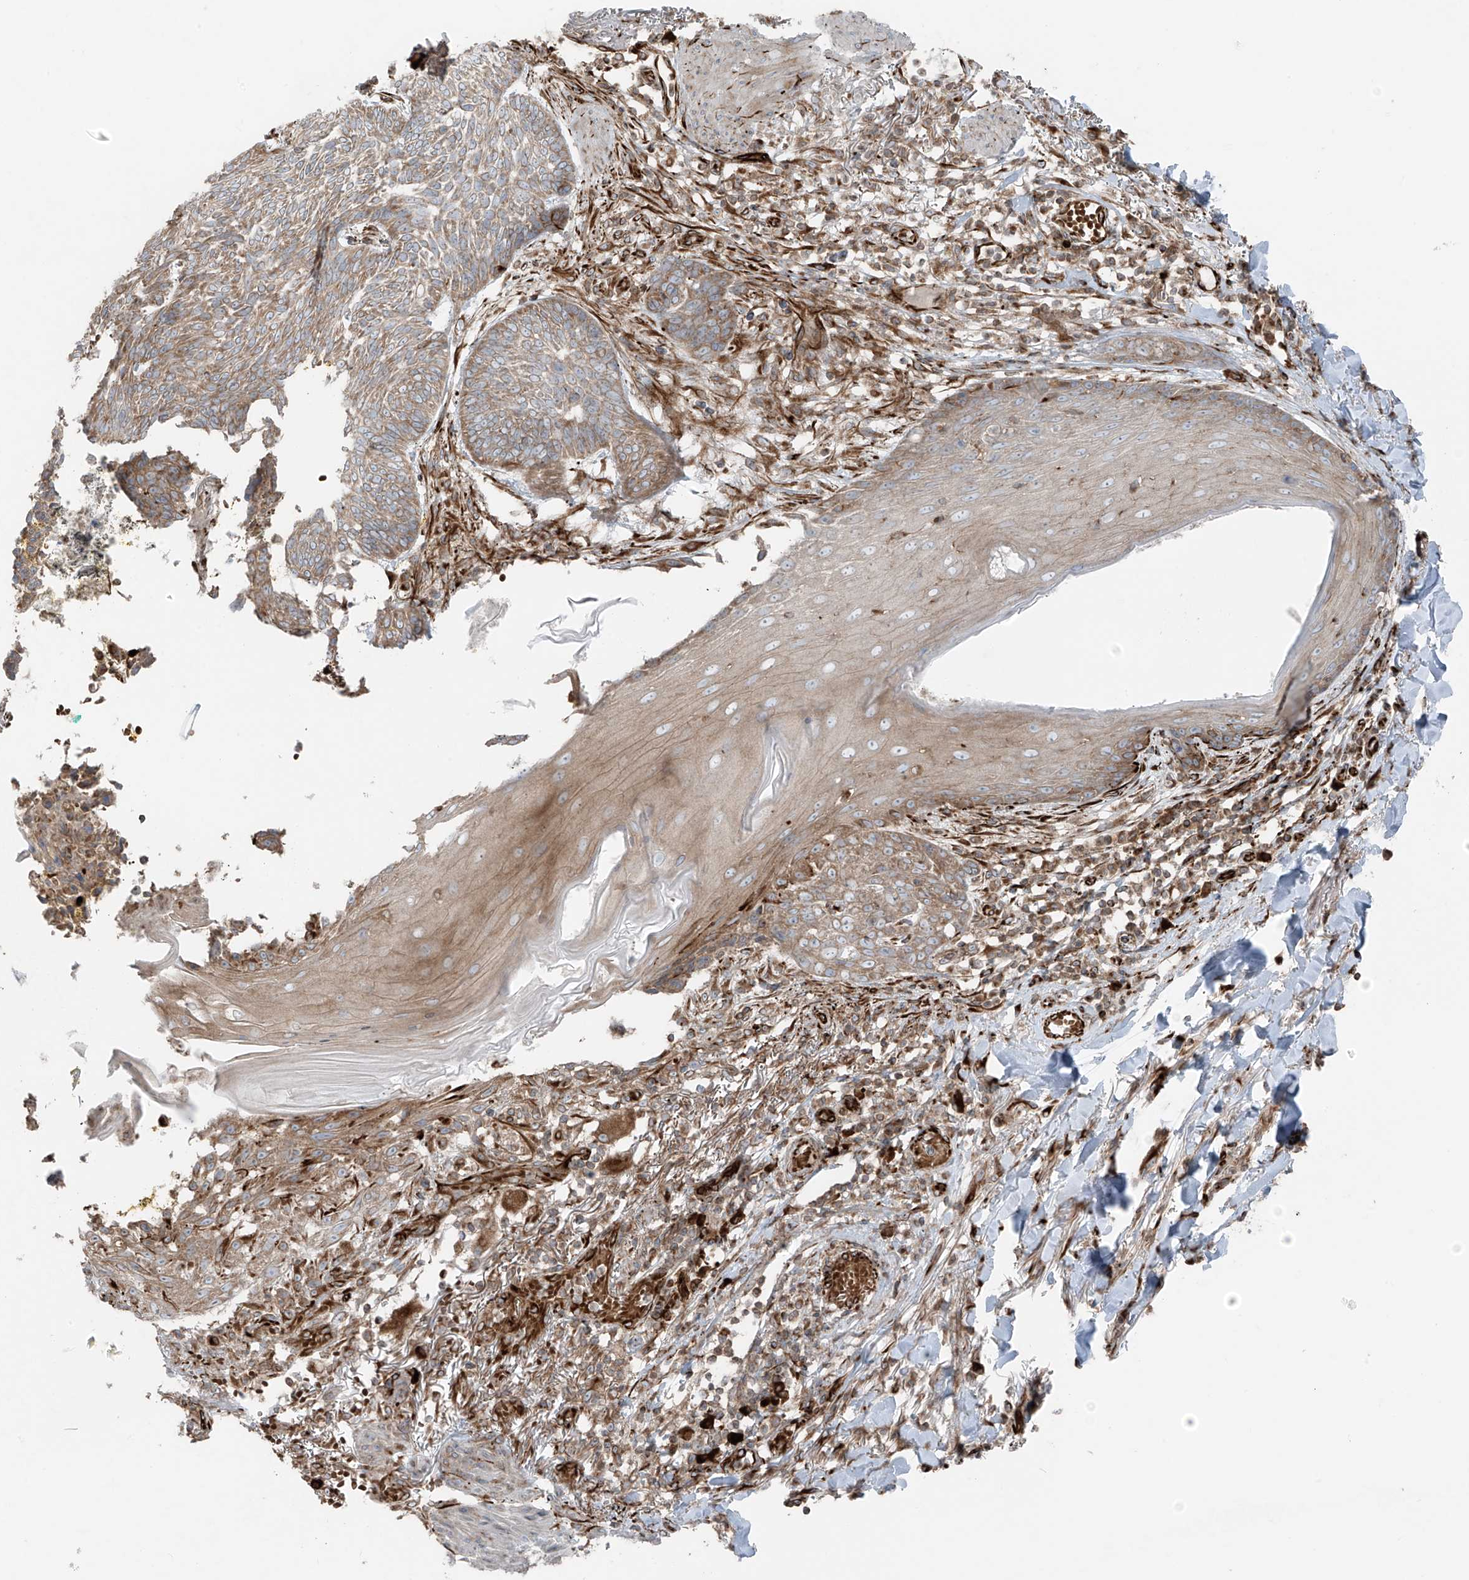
{"staining": {"intensity": "moderate", "quantity": ">75%", "location": "cytoplasmic/membranous"}, "tissue": "skin cancer", "cell_type": "Tumor cells", "image_type": "cancer", "snomed": [{"axis": "morphology", "description": "Normal tissue, NOS"}, {"axis": "morphology", "description": "Basal cell carcinoma"}, {"axis": "topography", "description": "Skin"}], "caption": "Tumor cells show moderate cytoplasmic/membranous expression in approximately >75% of cells in skin basal cell carcinoma.", "gene": "ERLEC1", "patient": {"sex": "male", "age": 64}}